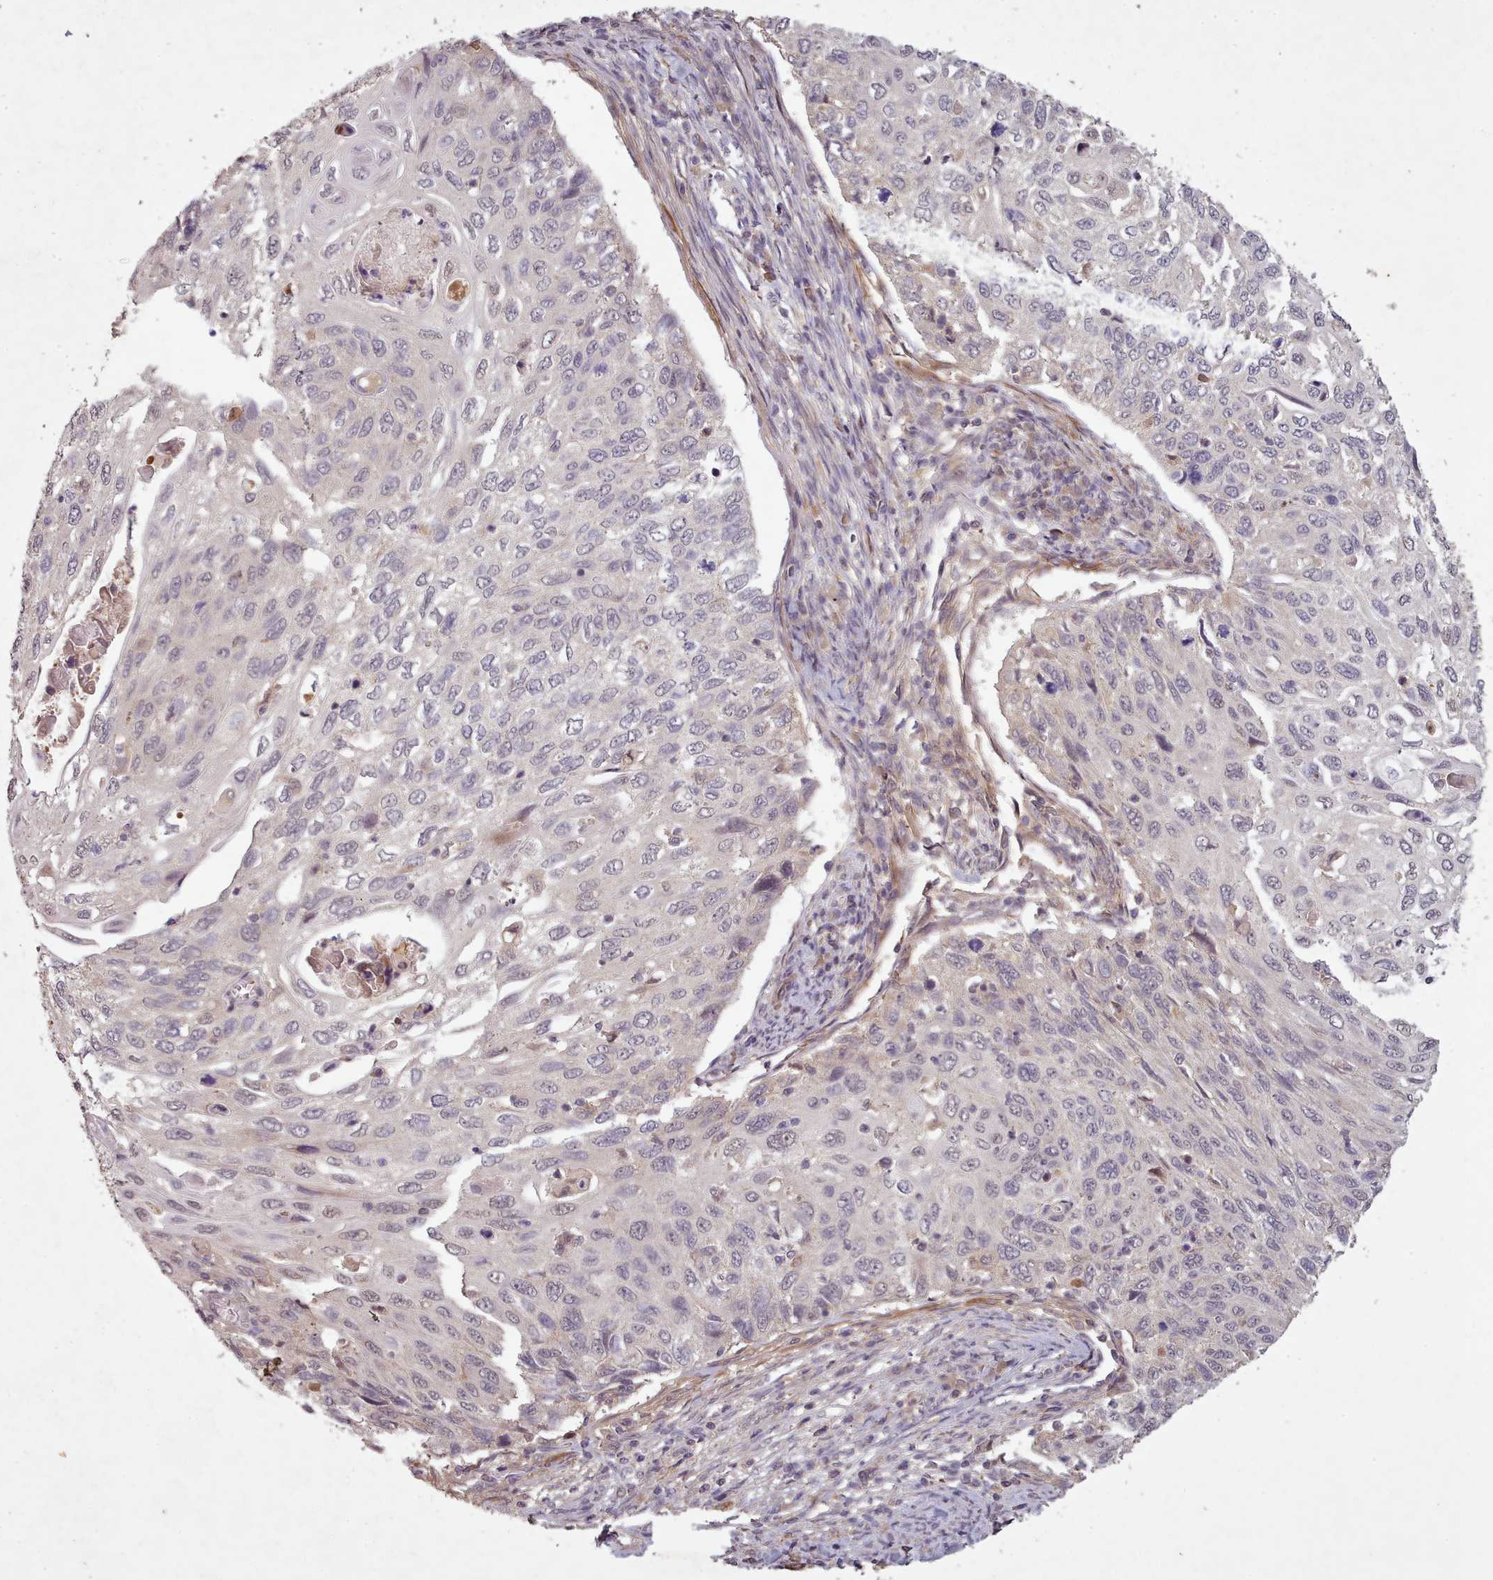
{"staining": {"intensity": "negative", "quantity": "none", "location": "none"}, "tissue": "cervical cancer", "cell_type": "Tumor cells", "image_type": "cancer", "snomed": [{"axis": "morphology", "description": "Squamous cell carcinoma, NOS"}, {"axis": "topography", "description": "Cervix"}], "caption": "An image of human cervical cancer is negative for staining in tumor cells.", "gene": "CDC6", "patient": {"sex": "female", "age": 70}}